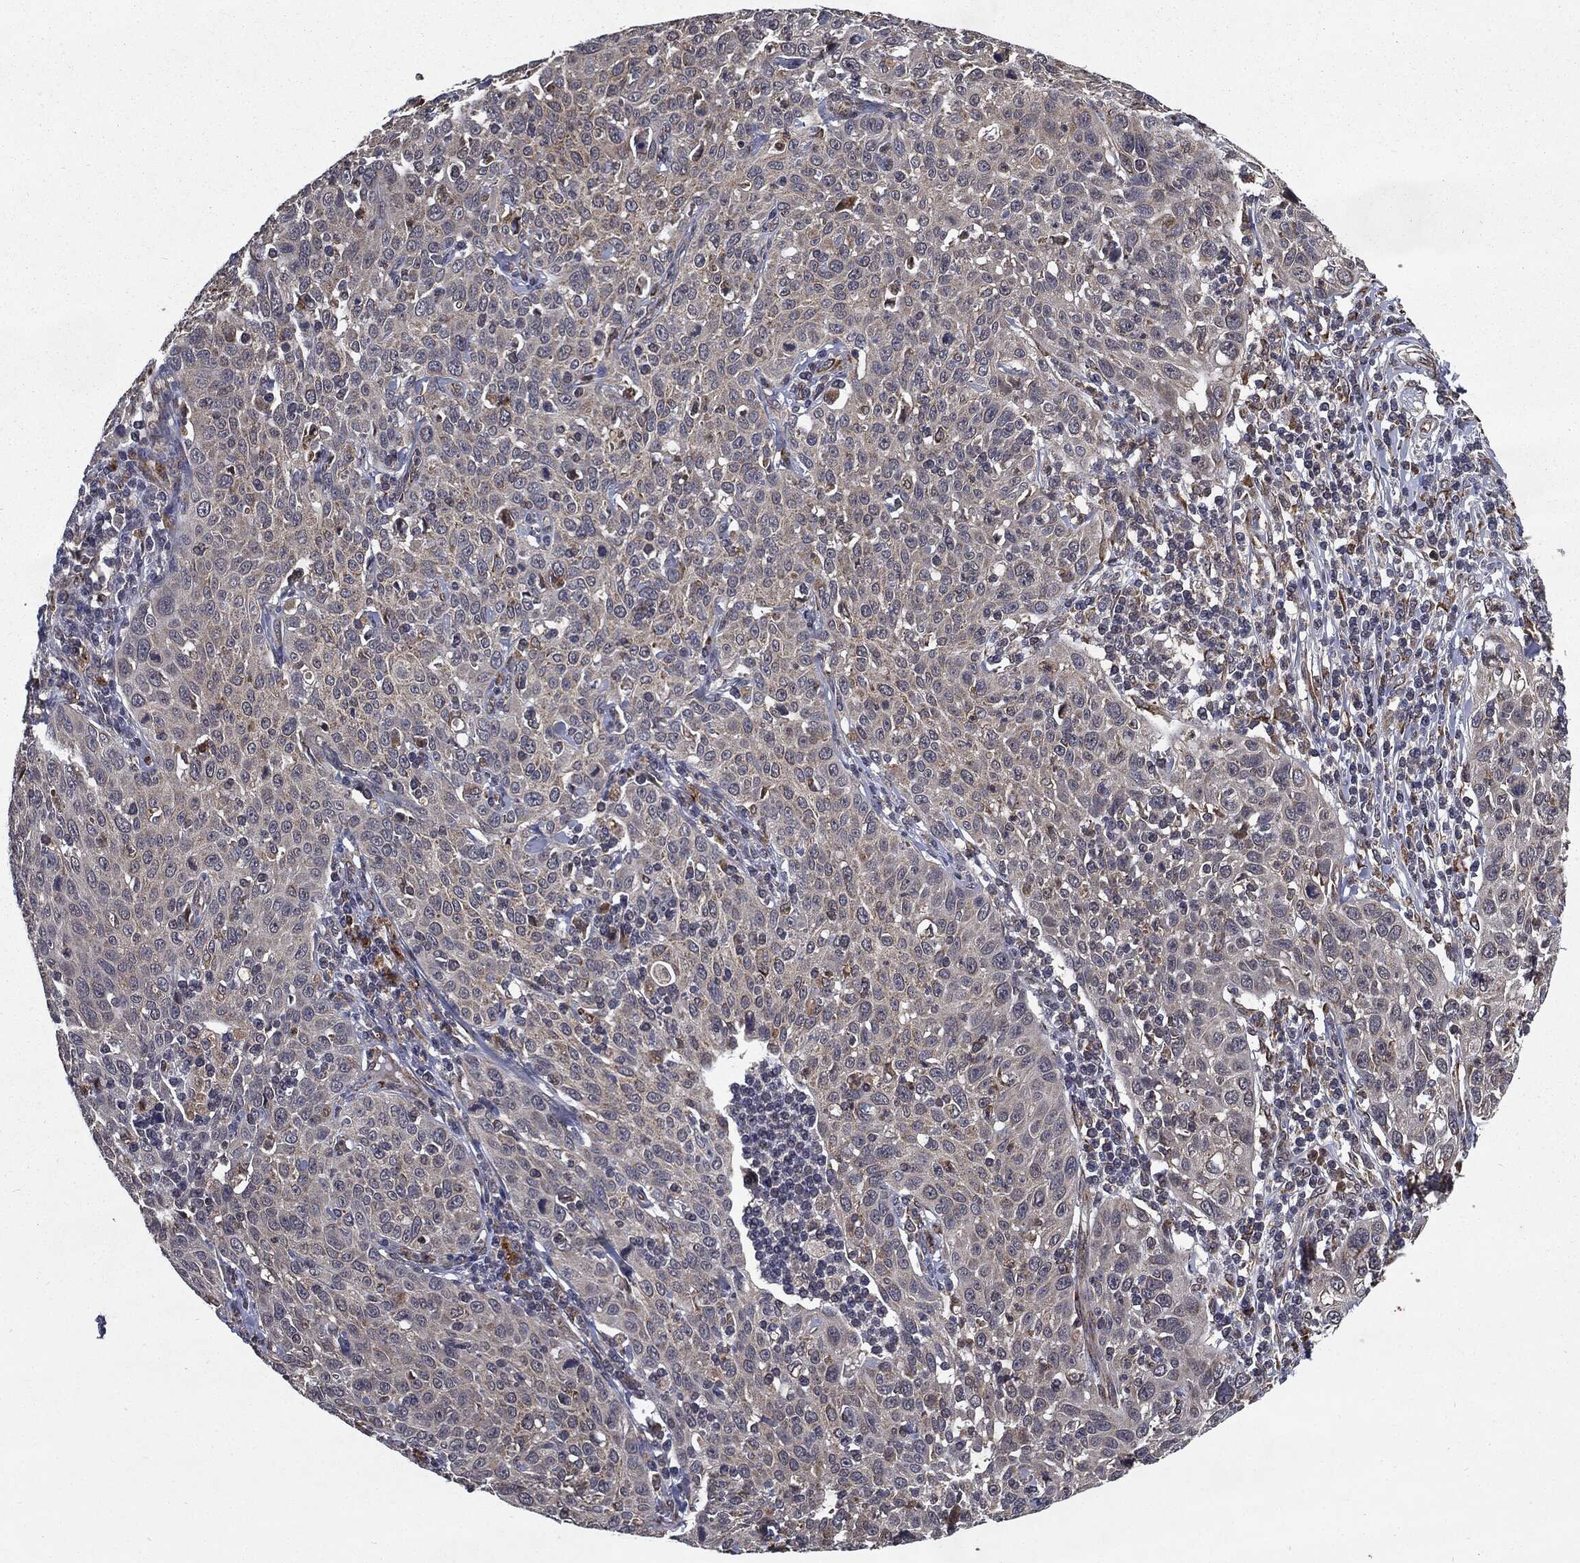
{"staining": {"intensity": "negative", "quantity": "none", "location": "none"}, "tissue": "cervical cancer", "cell_type": "Tumor cells", "image_type": "cancer", "snomed": [{"axis": "morphology", "description": "Squamous cell carcinoma, NOS"}, {"axis": "topography", "description": "Cervix"}], "caption": "Human cervical squamous cell carcinoma stained for a protein using IHC exhibits no positivity in tumor cells.", "gene": "HDAC5", "patient": {"sex": "female", "age": 26}}